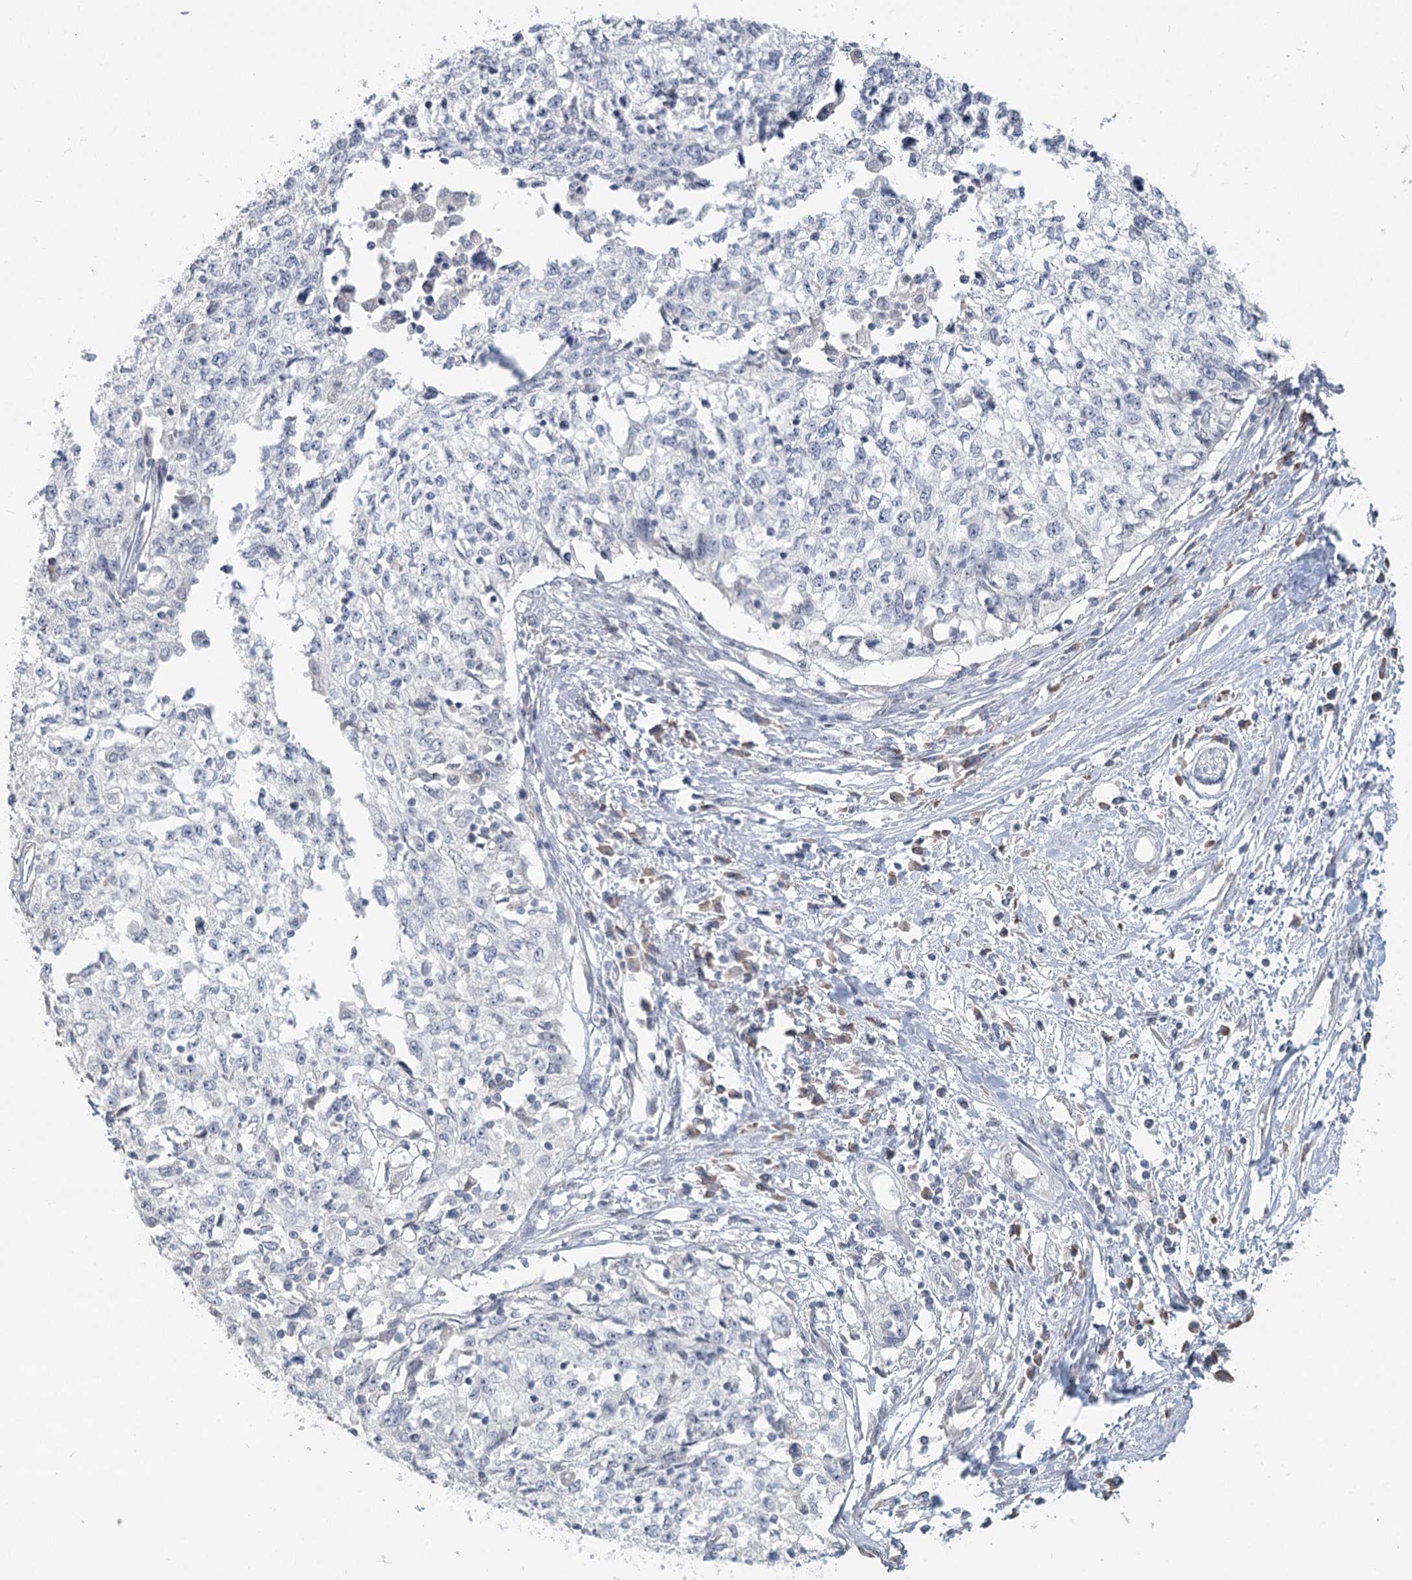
{"staining": {"intensity": "negative", "quantity": "none", "location": "none"}, "tissue": "cervical cancer", "cell_type": "Tumor cells", "image_type": "cancer", "snomed": [{"axis": "morphology", "description": "Squamous cell carcinoma, NOS"}, {"axis": "topography", "description": "Cervix"}], "caption": "High power microscopy photomicrograph of an IHC image of squamous cell carcinoma (cervical), revealing no significant positivity in tumor cells. (DAB (3,3'-diaminobenzidine) IHC, high magnification).", "gene": "SLC9A3", "patient": {"sex": "female", "age": 57}}